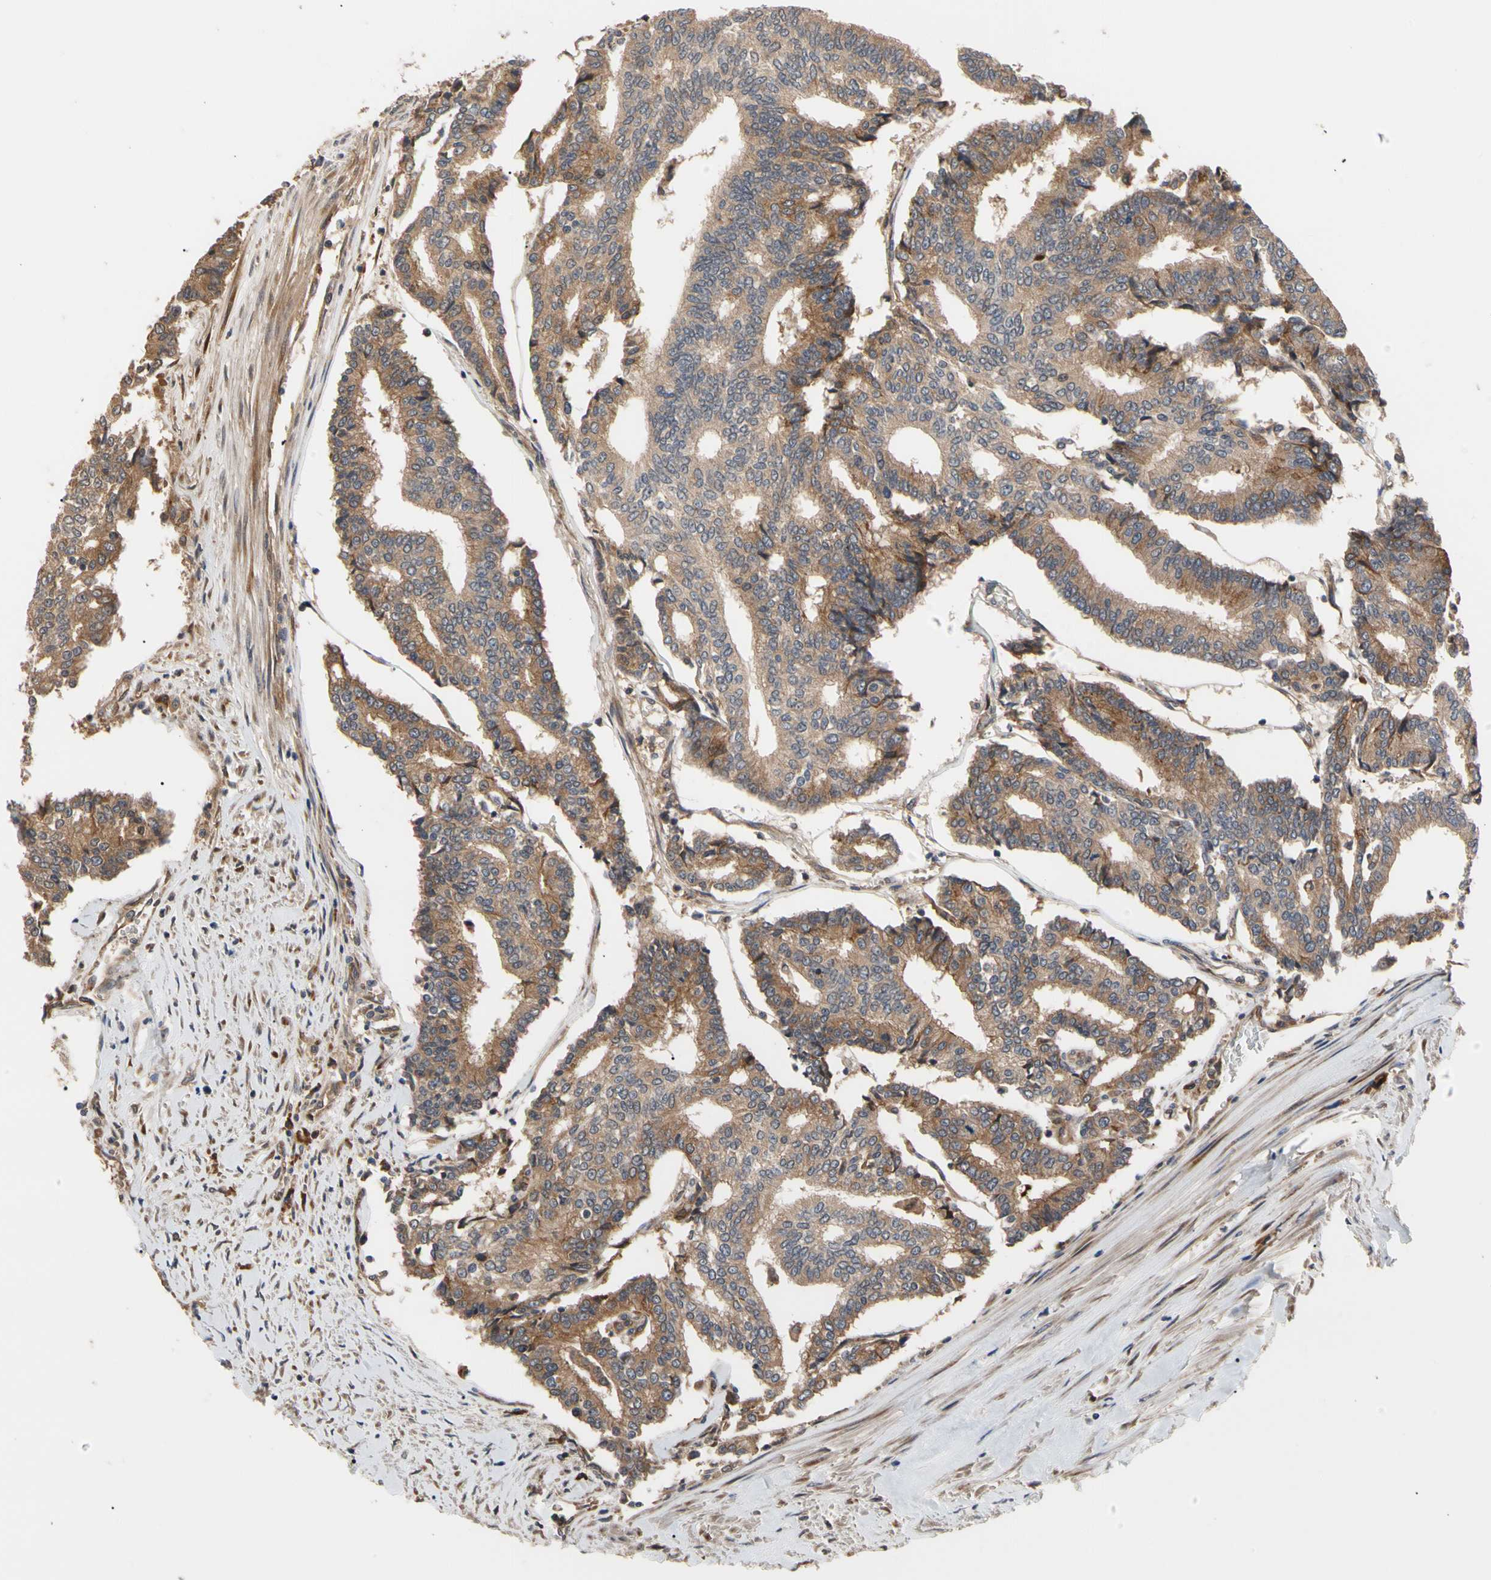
{"staining": {"intensity": "moderate", "quantity": ">75%", "location": "cytoplasmic/membranous"}, "tissue": "prostate cancer", "cell_type": "Tumor cells", "image_type": "cancer", "snomed": [{"axis": "morphology", "description": "Adenocarcinoma, High grade"}, {"axis": "topography", "description": "Prostate"}], "caption": "Protein expression analysis of human prostate adenocarcinoma (high-grade) reveals moderate cytoplasmic/membranous expression in about >75% of tumor cells.", "gene": "CYTIP", "patient": {"sex": "male", "age": 55}}